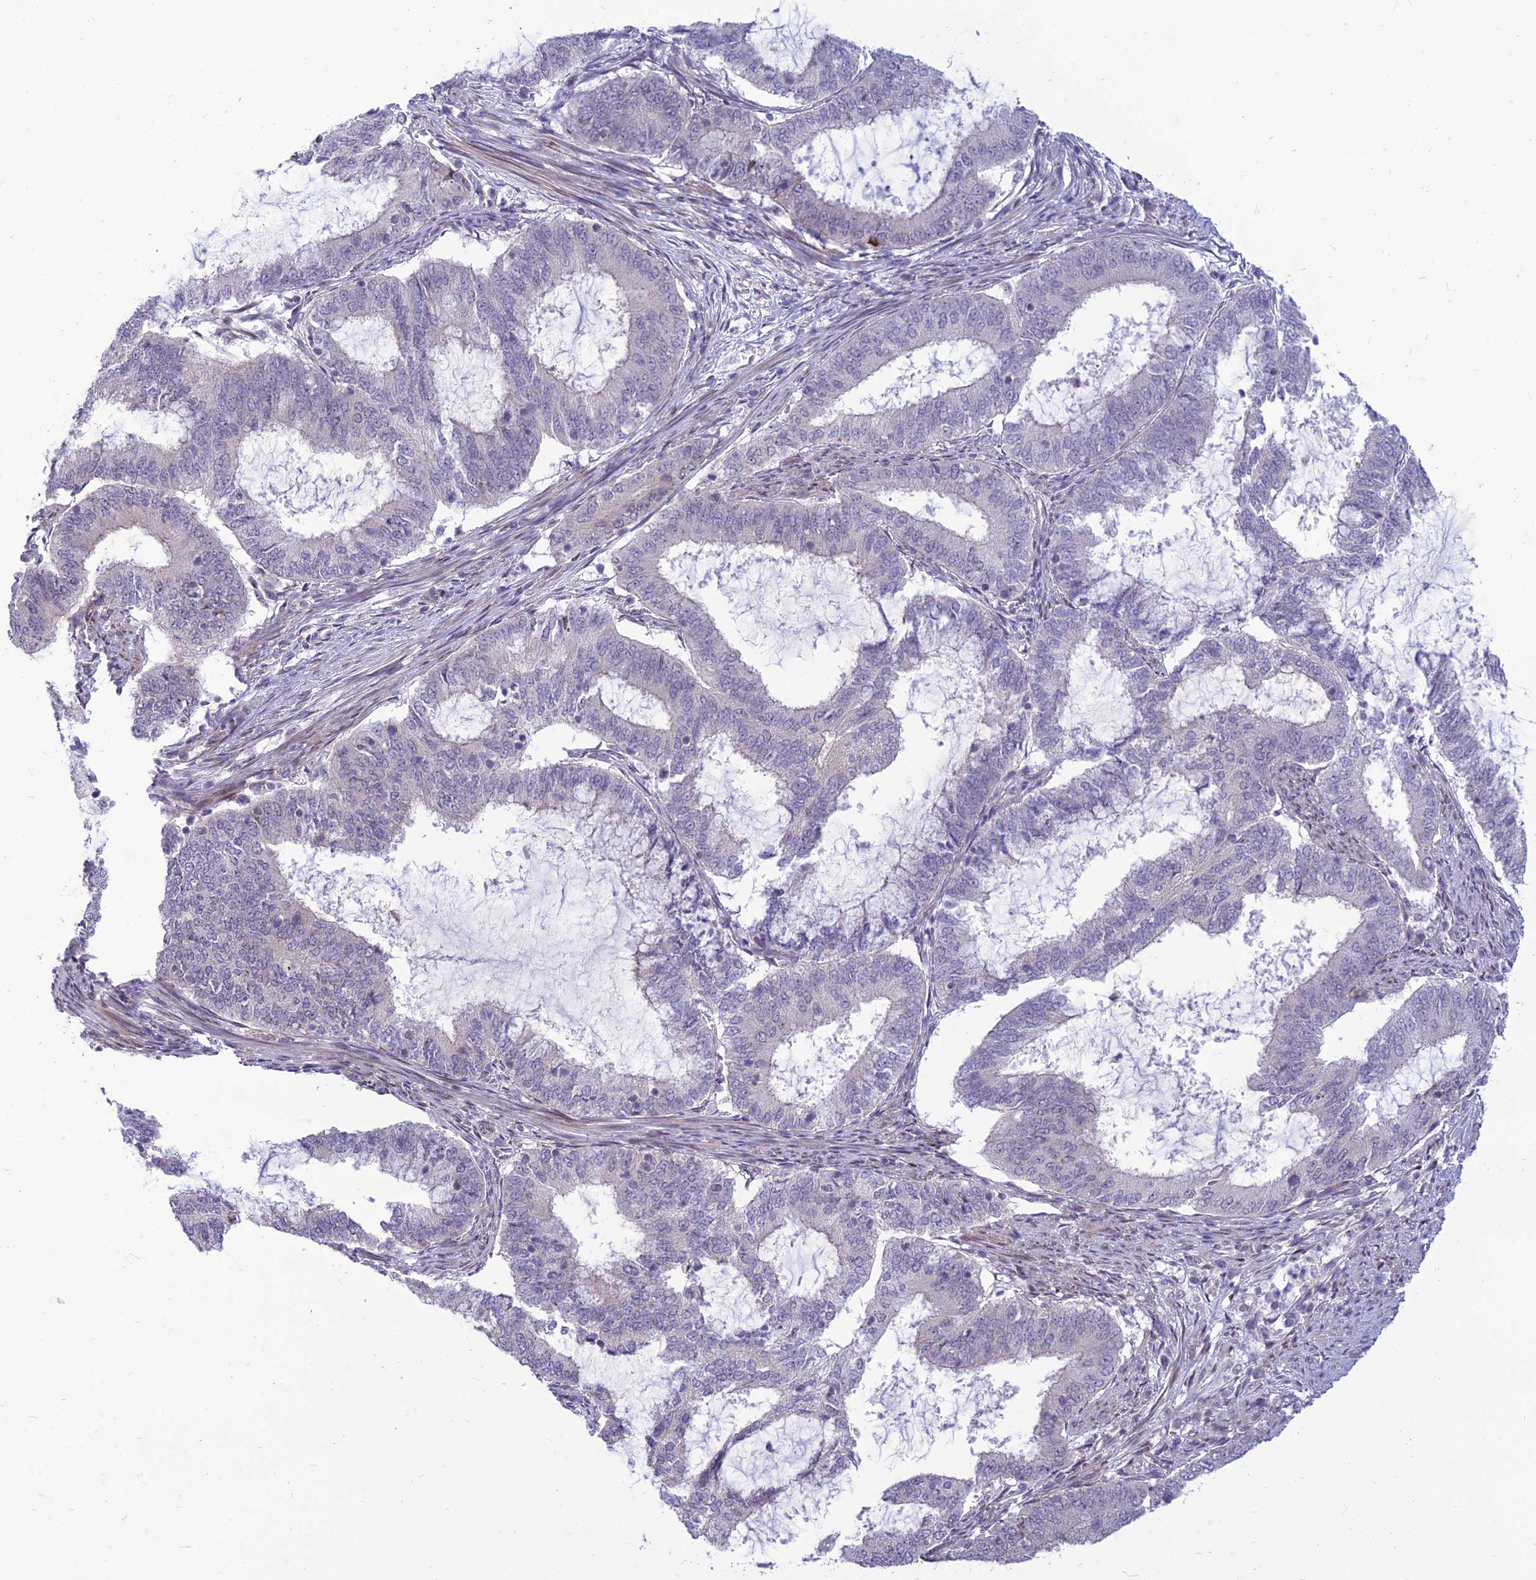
{"staining": {"intensity": "negative", "quantity": "none", "location": "none"}, "tissue": "endometrial cancer", "cell_type": "Tumor cells", "image_type": "cancer", "snomed": [{"axis": "morphology", "description": "Adenocarcinoma, NOS"}, {"axis": "topography", "description": "Endometrium"}], "caption": "Immunohistochemical staining of endometrial cancer (adenocarcinoma) exhibits no significant expression in tumor cells.", "gene": "DTX2", "patient": {"sex": "female", "age": 51}}